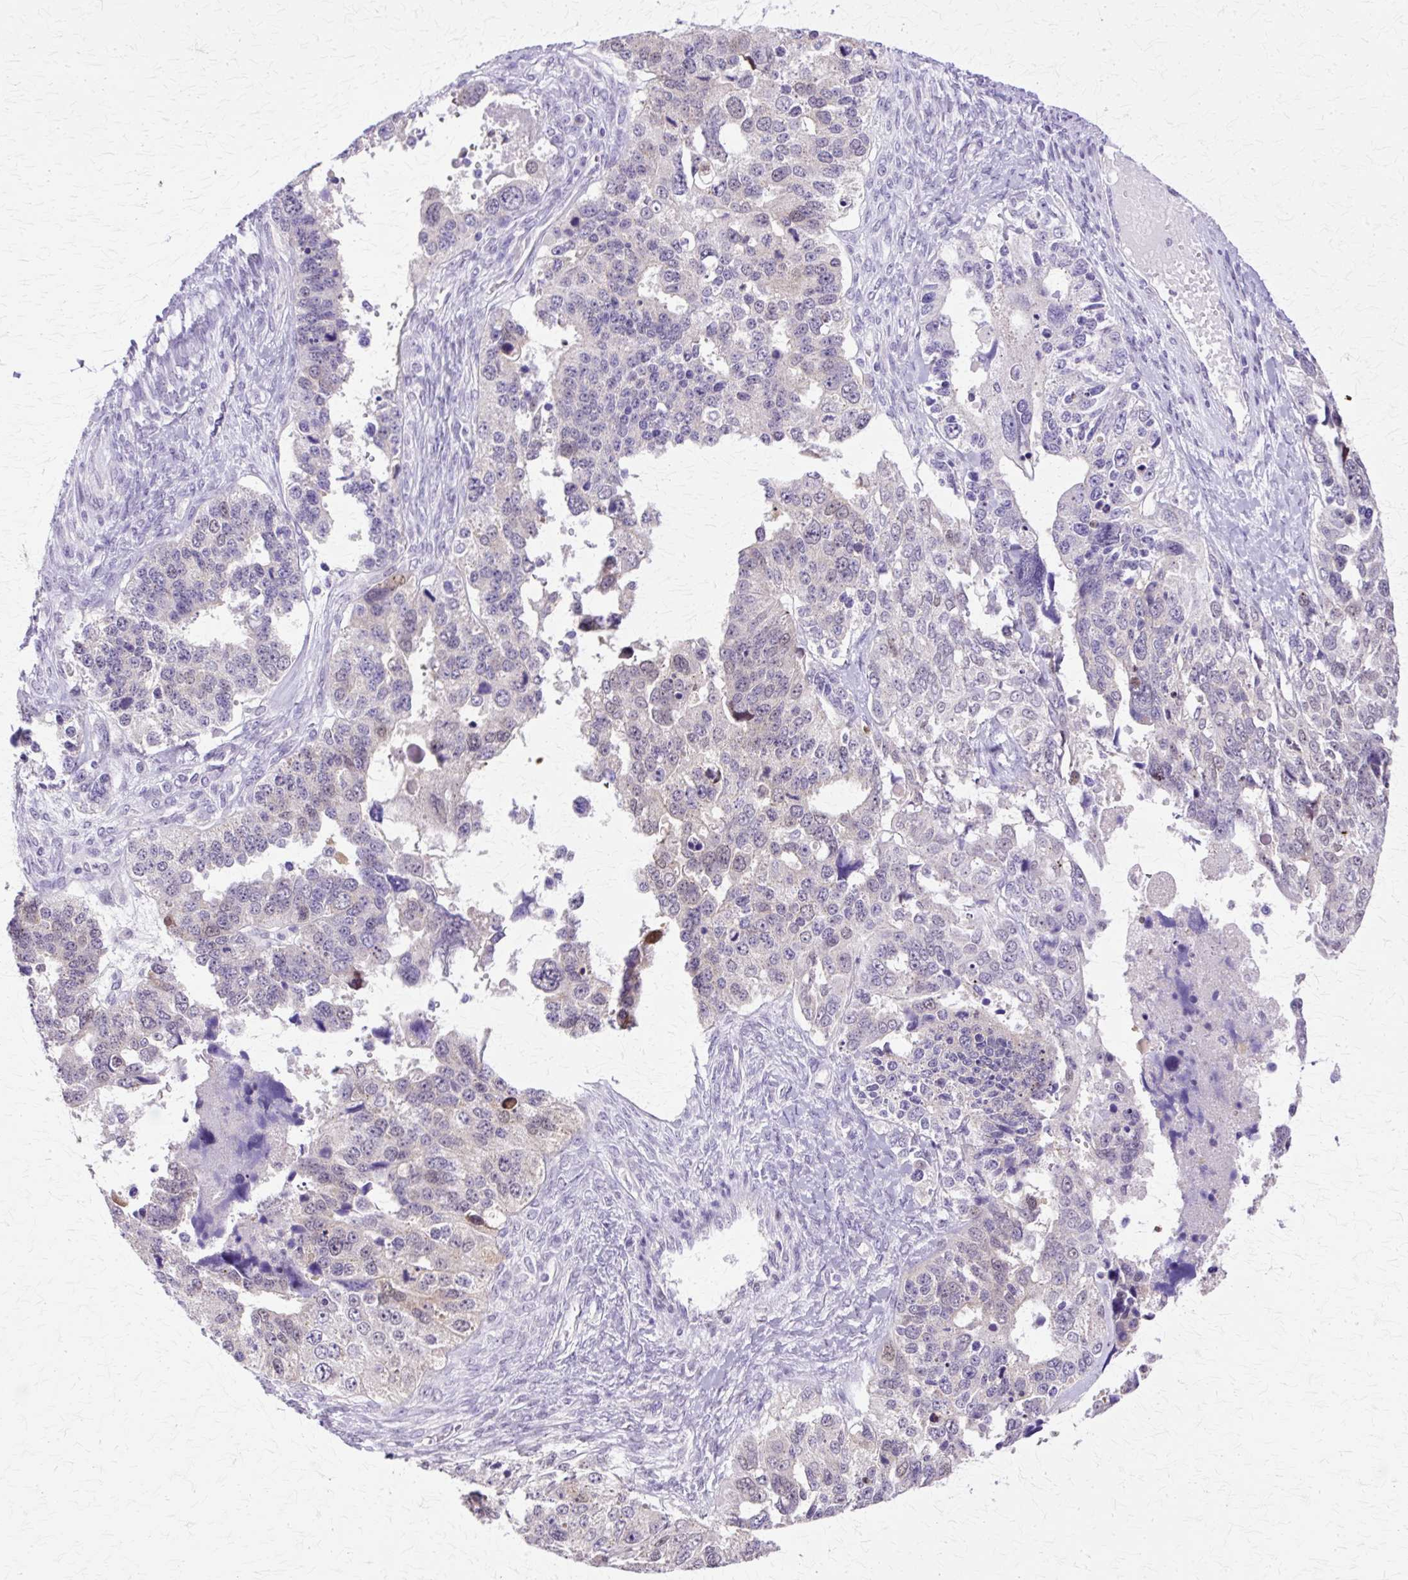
{"staining": {"intensity": "weak", "quantity": "<25%", "location": "nuclear"}, "tissue": "ovarian cancer", "cell_type": "Tumor cells", "image_type": "cancer", "snomed": [{"axis": "morphology", "description": "Cystadenocarcinoma, serous, NOS"}, {"axis": "topography", "description": "Ovary"}], "caption": "This is an IHC image of human ovarian cancer. There is no staining in tumor cells.", "gene": "HSPA8", "patient": {"sex": "female", "age": 76}}